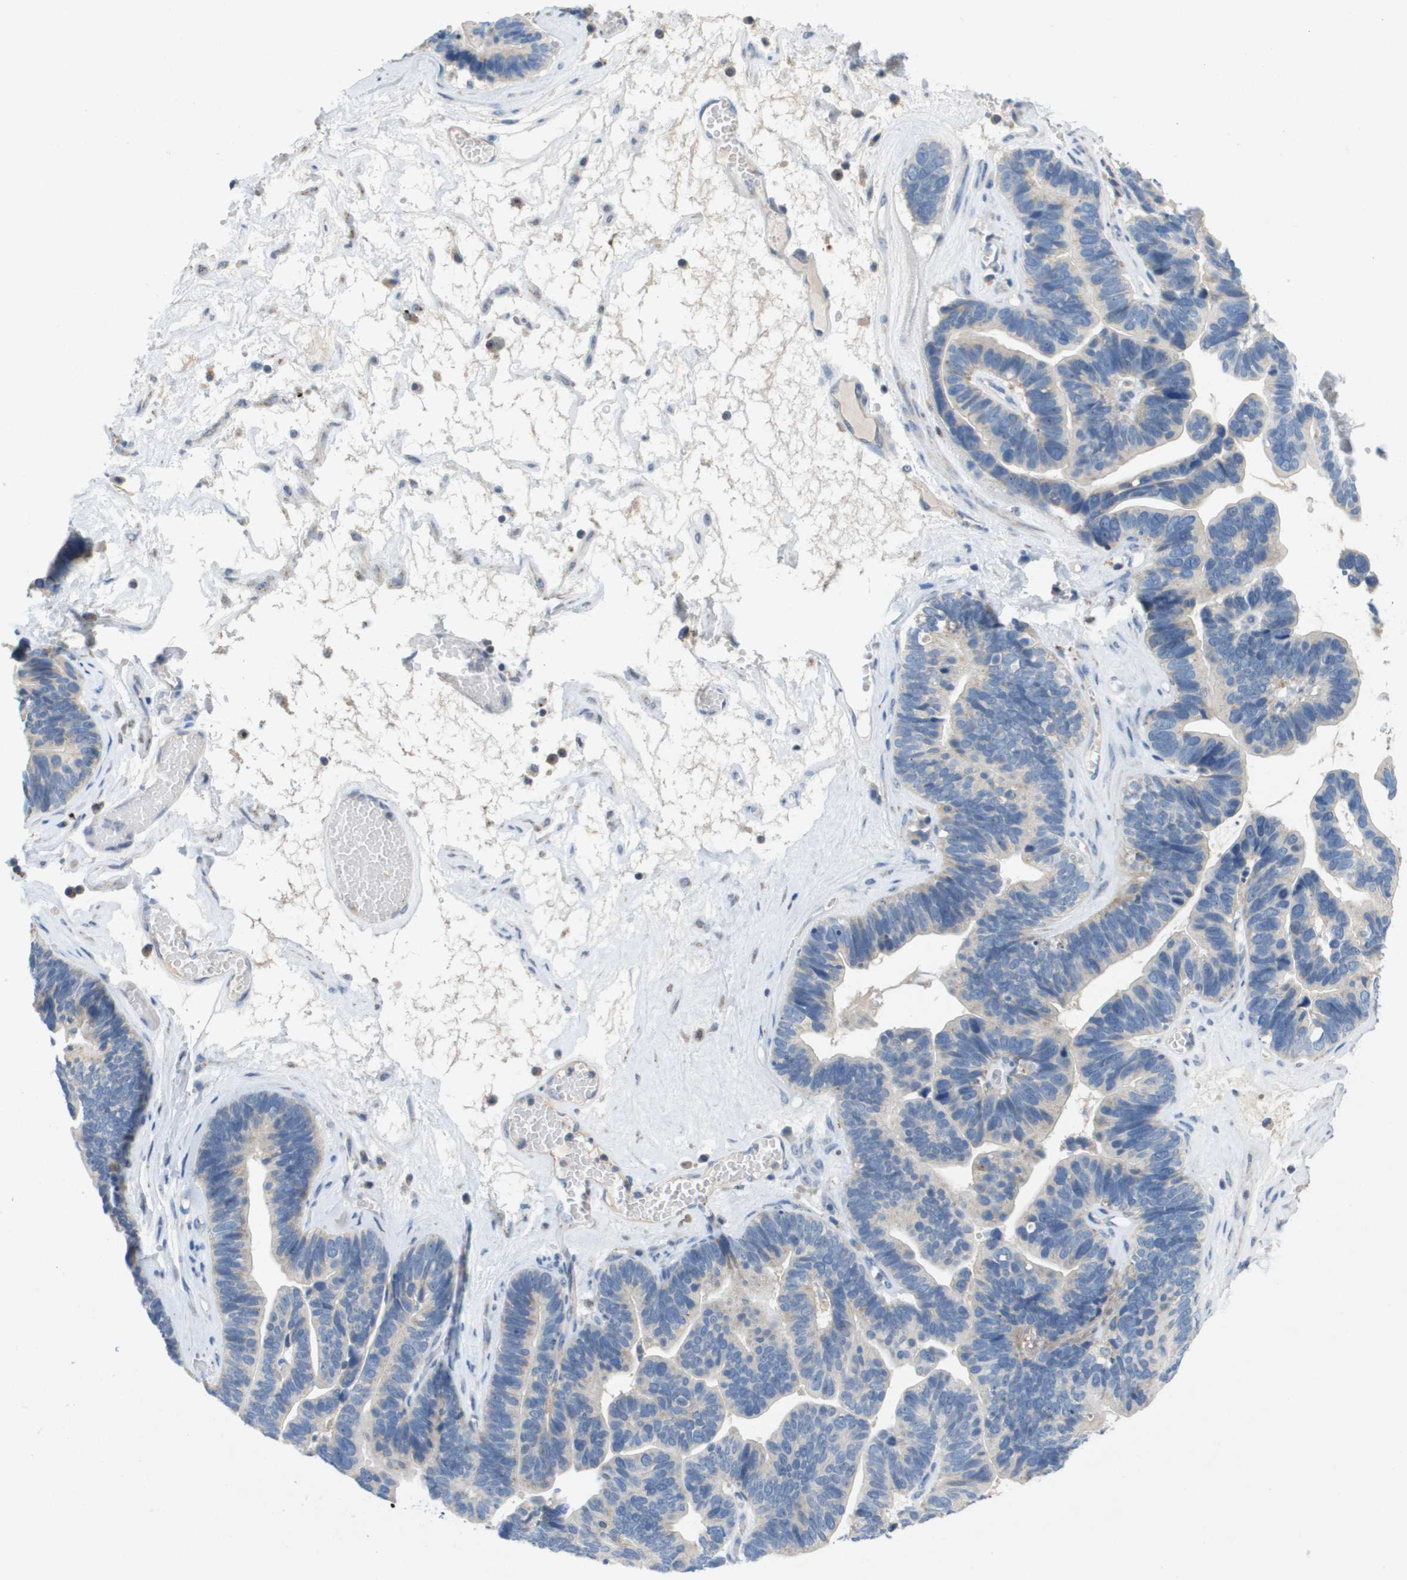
{"staining": {"intensity": "negative", "quantity": "none", "location": "none"}, "tissue": "ovarian cancer", "cell_type": "Tumor cells", "image_type": "cancer", "snomed": [{"axis": "morphology", "description": "Cystadenocarcinoma, serous, NOS"}, {"axis": "topography", "description": "Ovary"}], "caption": "Serous cystadenocarcinoma (ovarian) was stained to show a protein in brown. There is no significant staining in tumor cells.", "gene": "B3GNT5", "patient": {"sex": "female", "age": 56}}